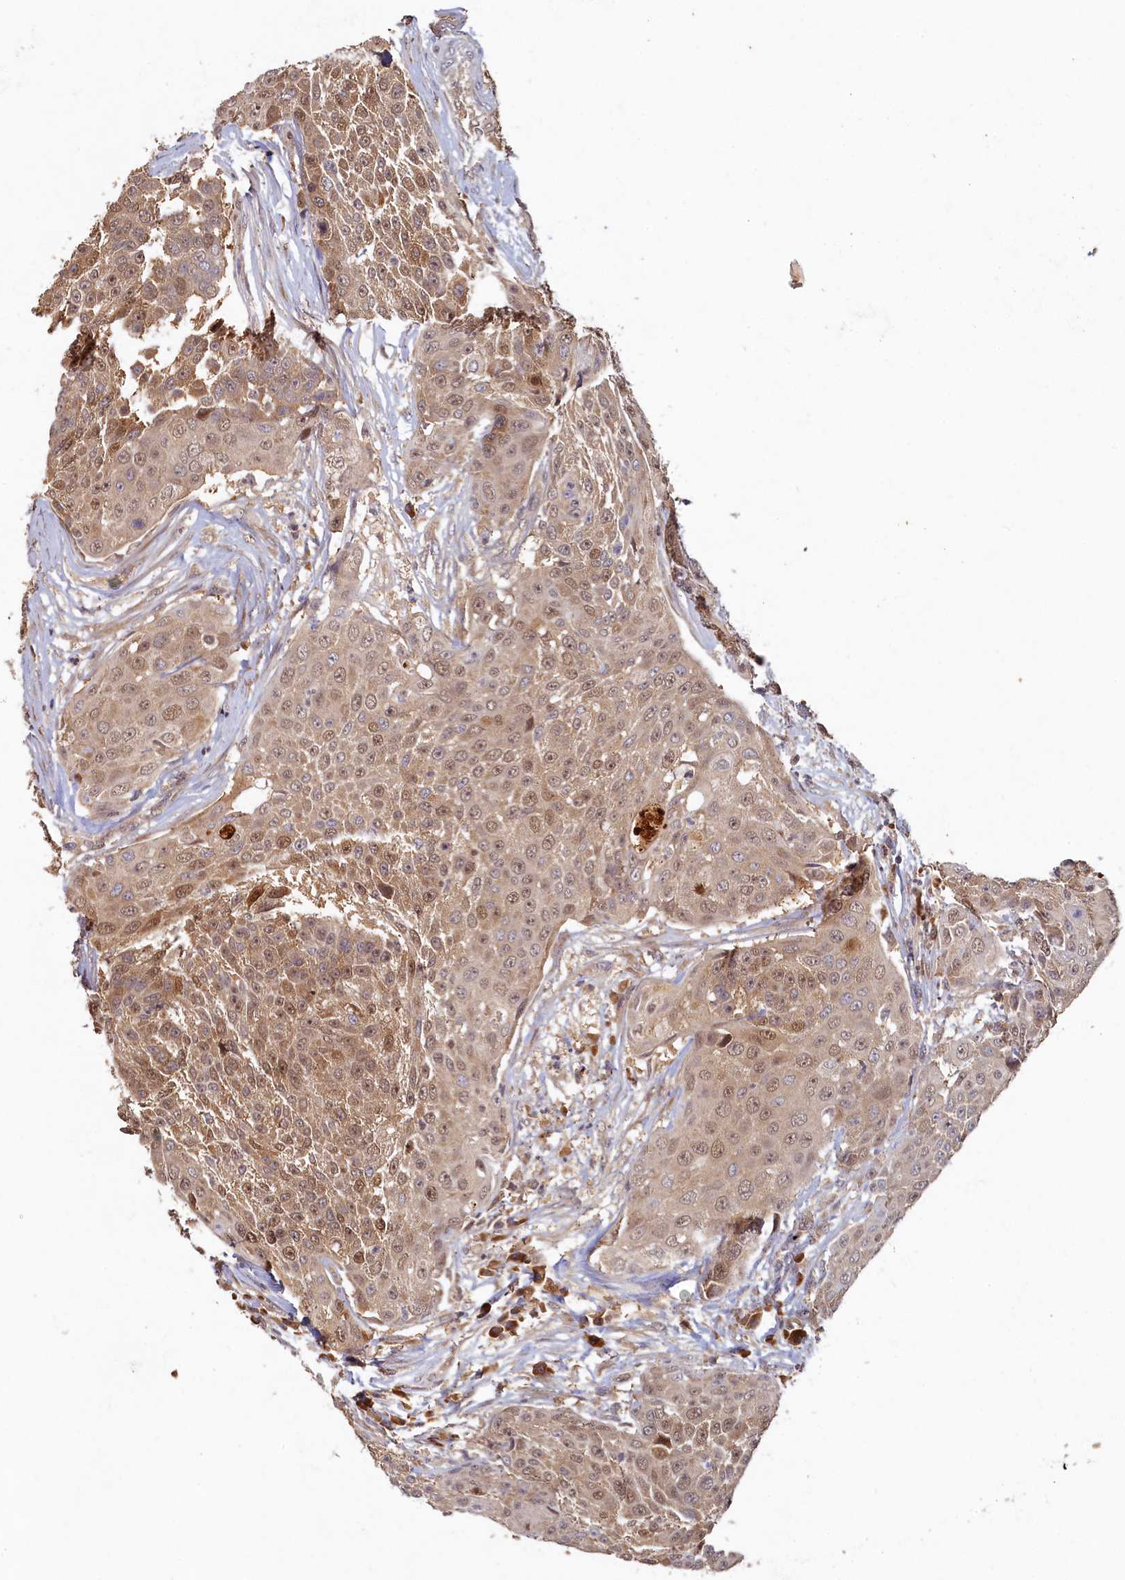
{"staining": {"intensity": "moderate", "quantity": "25%-75%", "location": "cytoplasmic/membranous,nuclear"}, "tissue": "urothelial cancer", "cell_type": "Tumor cells", "image_type": "cancer", "snomed": [{"axis": "morphology", "description": "Urothelial carcinoma, High grade"}, {"axis": "topography", "description": "Urinary bladder"}], "caption": "Brown immunohistochemical staining in human urothelial carcinoma (high-grade) shows moderate cytoplasmic/membranous and nuclear staining in approximately 25%-75% of tumor cells.", "gene": "LCMT2", "patient": {"sex": "female", "age": 63}}